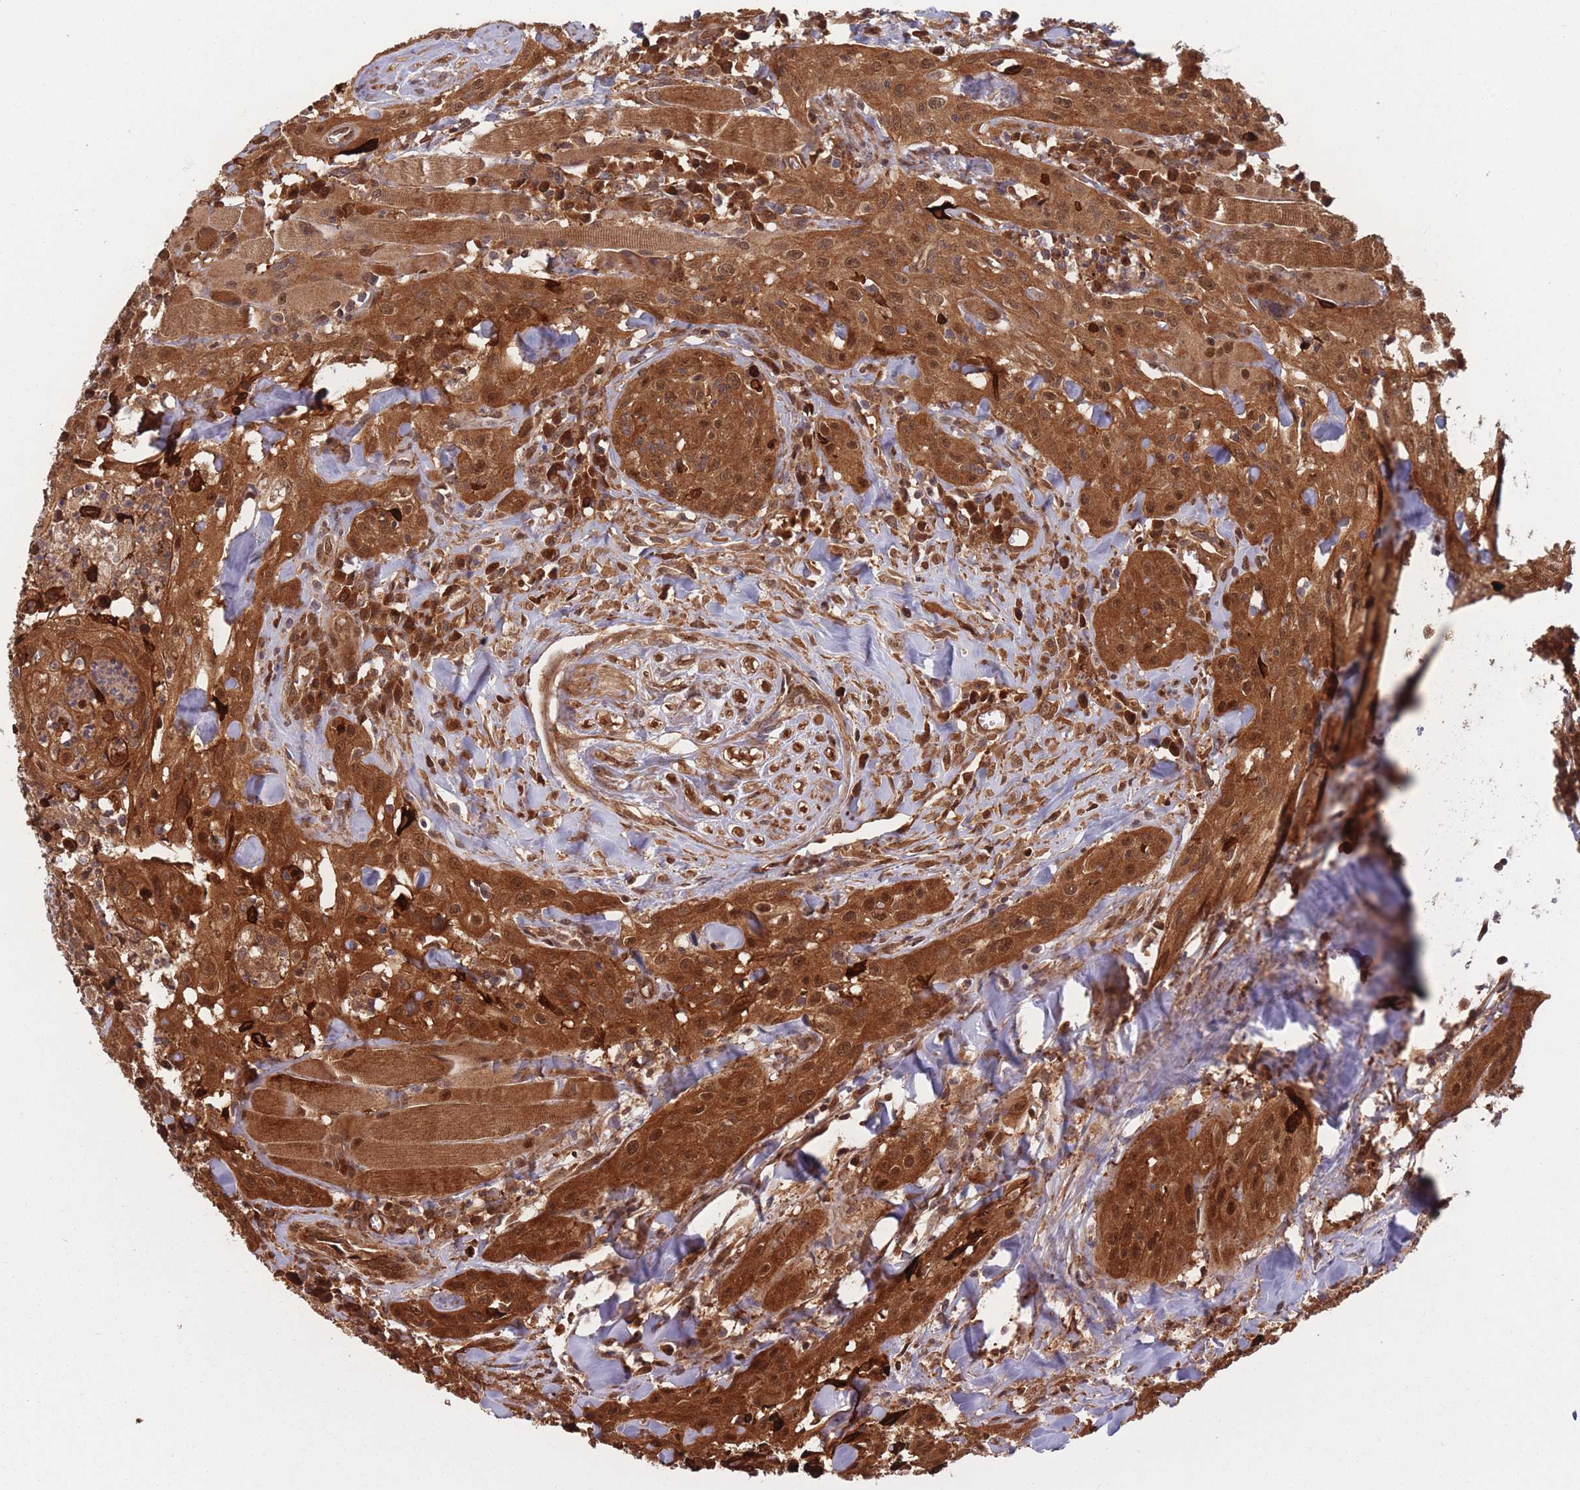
{"staining": {"intensity": "strong", "quantity": ">75%", "location": "cytoplasmic/membranous,nuclear"}, "tissue": "head and neck cancer", "cell_type": "Tumor cells", "image_type": "cancer", "snomed": [{"axis": "morphology", "description": "Squamous cell carcinoma, NOS"}, {"axis": "topography", "description": "Oral tissue"}, {"axis": "topography", "description": "Head-Neck"}], "caption": "This histopathology image demonstrates head and neck cancer (squamous cell carcinoma) stained with IHC to label a protein in brown. The cytoplasmic/membranous and nuclear of tumor cells show strong positivity for the protein. Nuclei are counter-stained blue.", "gene": "PODXL2", "patient": {"sex": "female", "age": 70}}